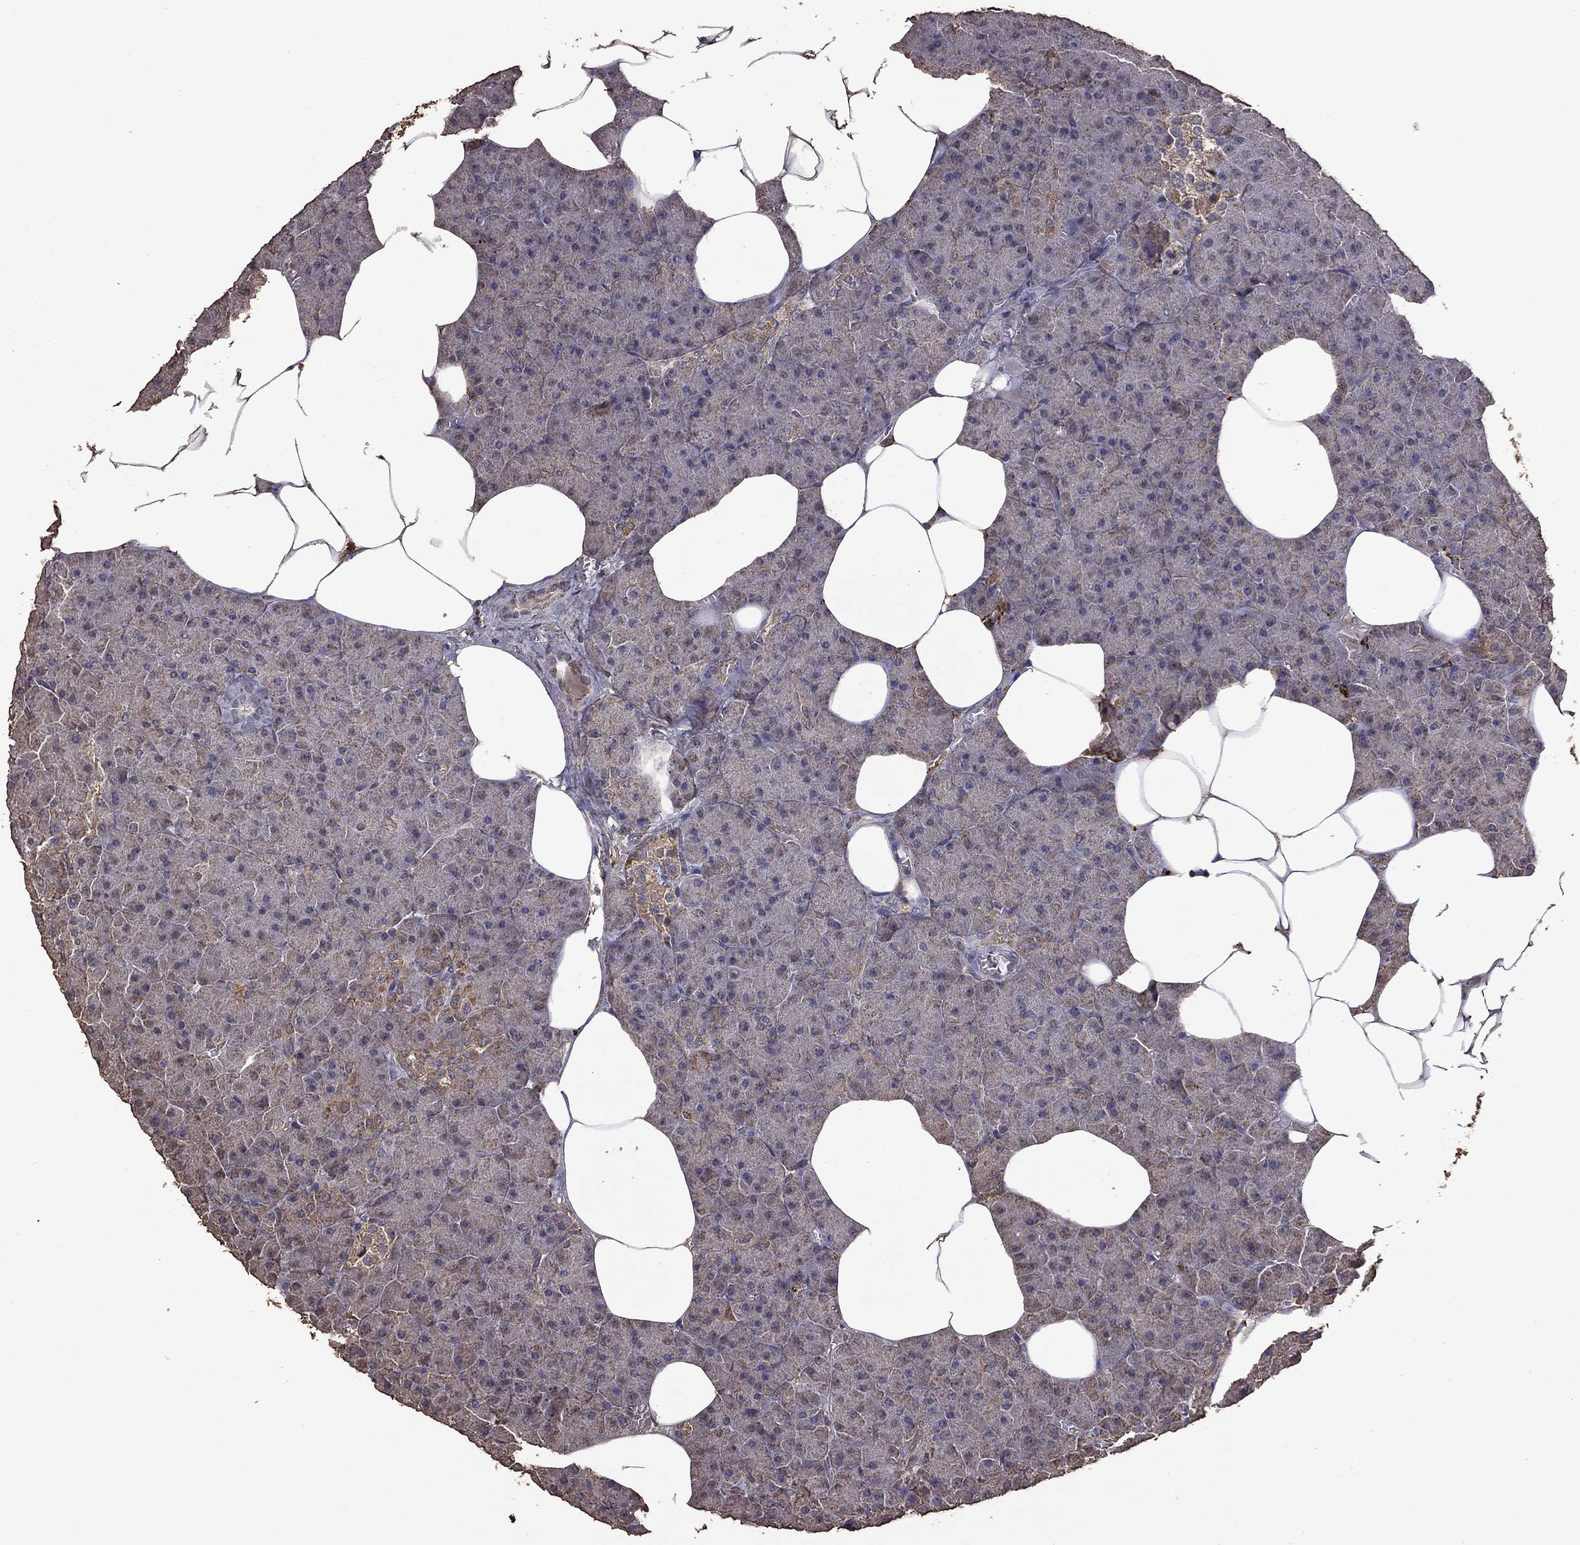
{"staining": {"intensity": "negative", "quantity": "none", "location": "none"}, "tissue": "pancreas", "cell_type": "Exocrine glandular cells", "image_type": "normal", "snomed": [{"axis": "morphology", "description": "Normal tissue, NOS"}, {"axis": "topography", "description": "Pancreas"}], "caption": "Immunohistochemistry photomicrograph of benign pancreas: human pancreas stained with DAB demonstrates no significant protein positivity in exocrine glandular cells. (Immunohistochemistry (ihc), brightfield microscopy, high magnification).", "gene": "SERPINA5", "patient": {"sex": "male", "age": 61}}